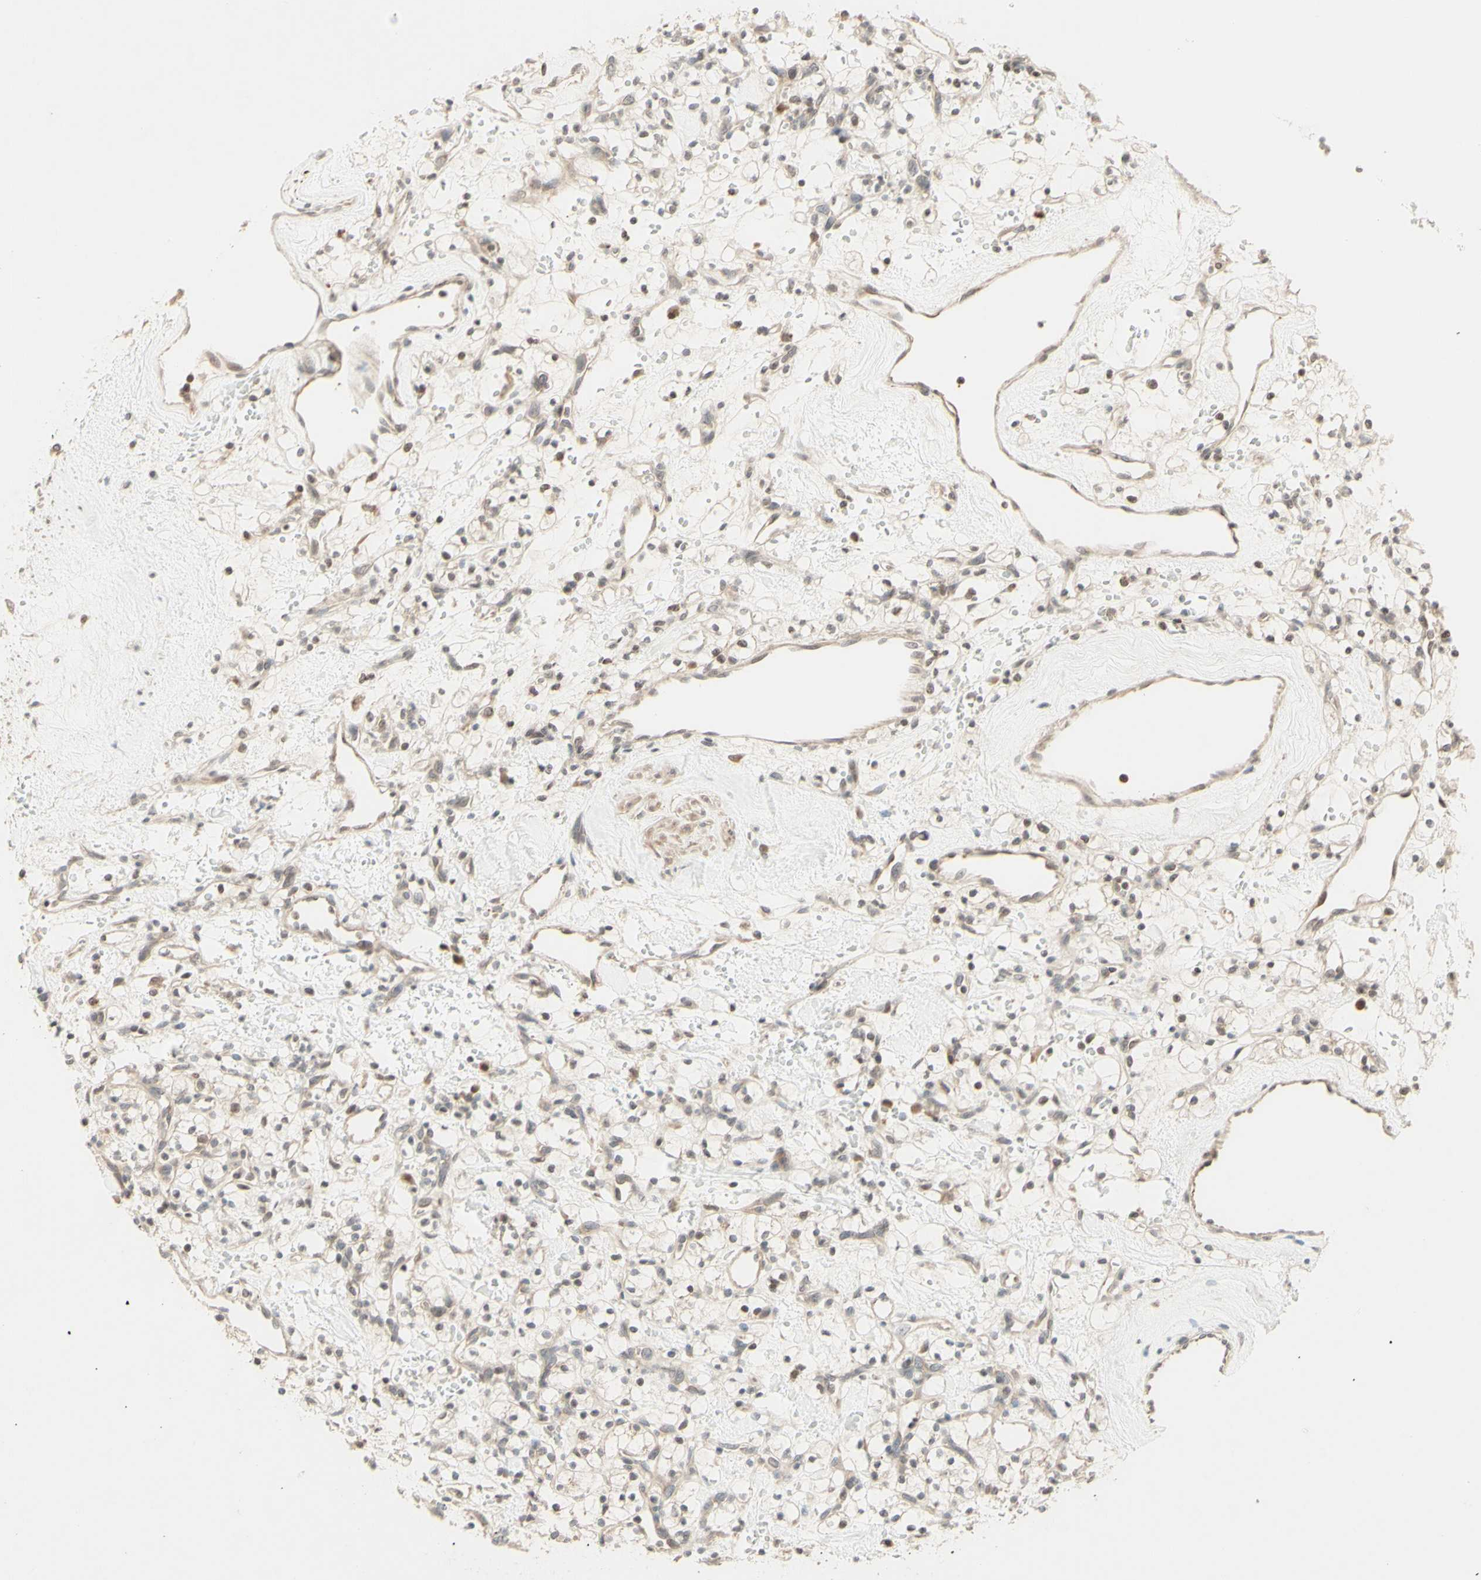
{"staining": {"intensity": "weak", "quantity": "25%-75%", "location": "cytoplasmic/membranous"}, "tissue": "renal cancer", "cell_type": "Tumor cells", "image_type": "cancer", "snomed": [{"axis": "morphology", "description": "Adenocarcinoma, NOS"}, {"axis": "topography", "description": "Kidney"}], "caption": "Protein expression analysis of human renal cancer reveals weak cytoplasmic/membranous positivity in about 25%-75% of tumor cells. (brown staining indicates protein expression, while blue staining denotes nuclei).", "gene": "ZW10", "patient": {"sex": "female", "age": 60}}